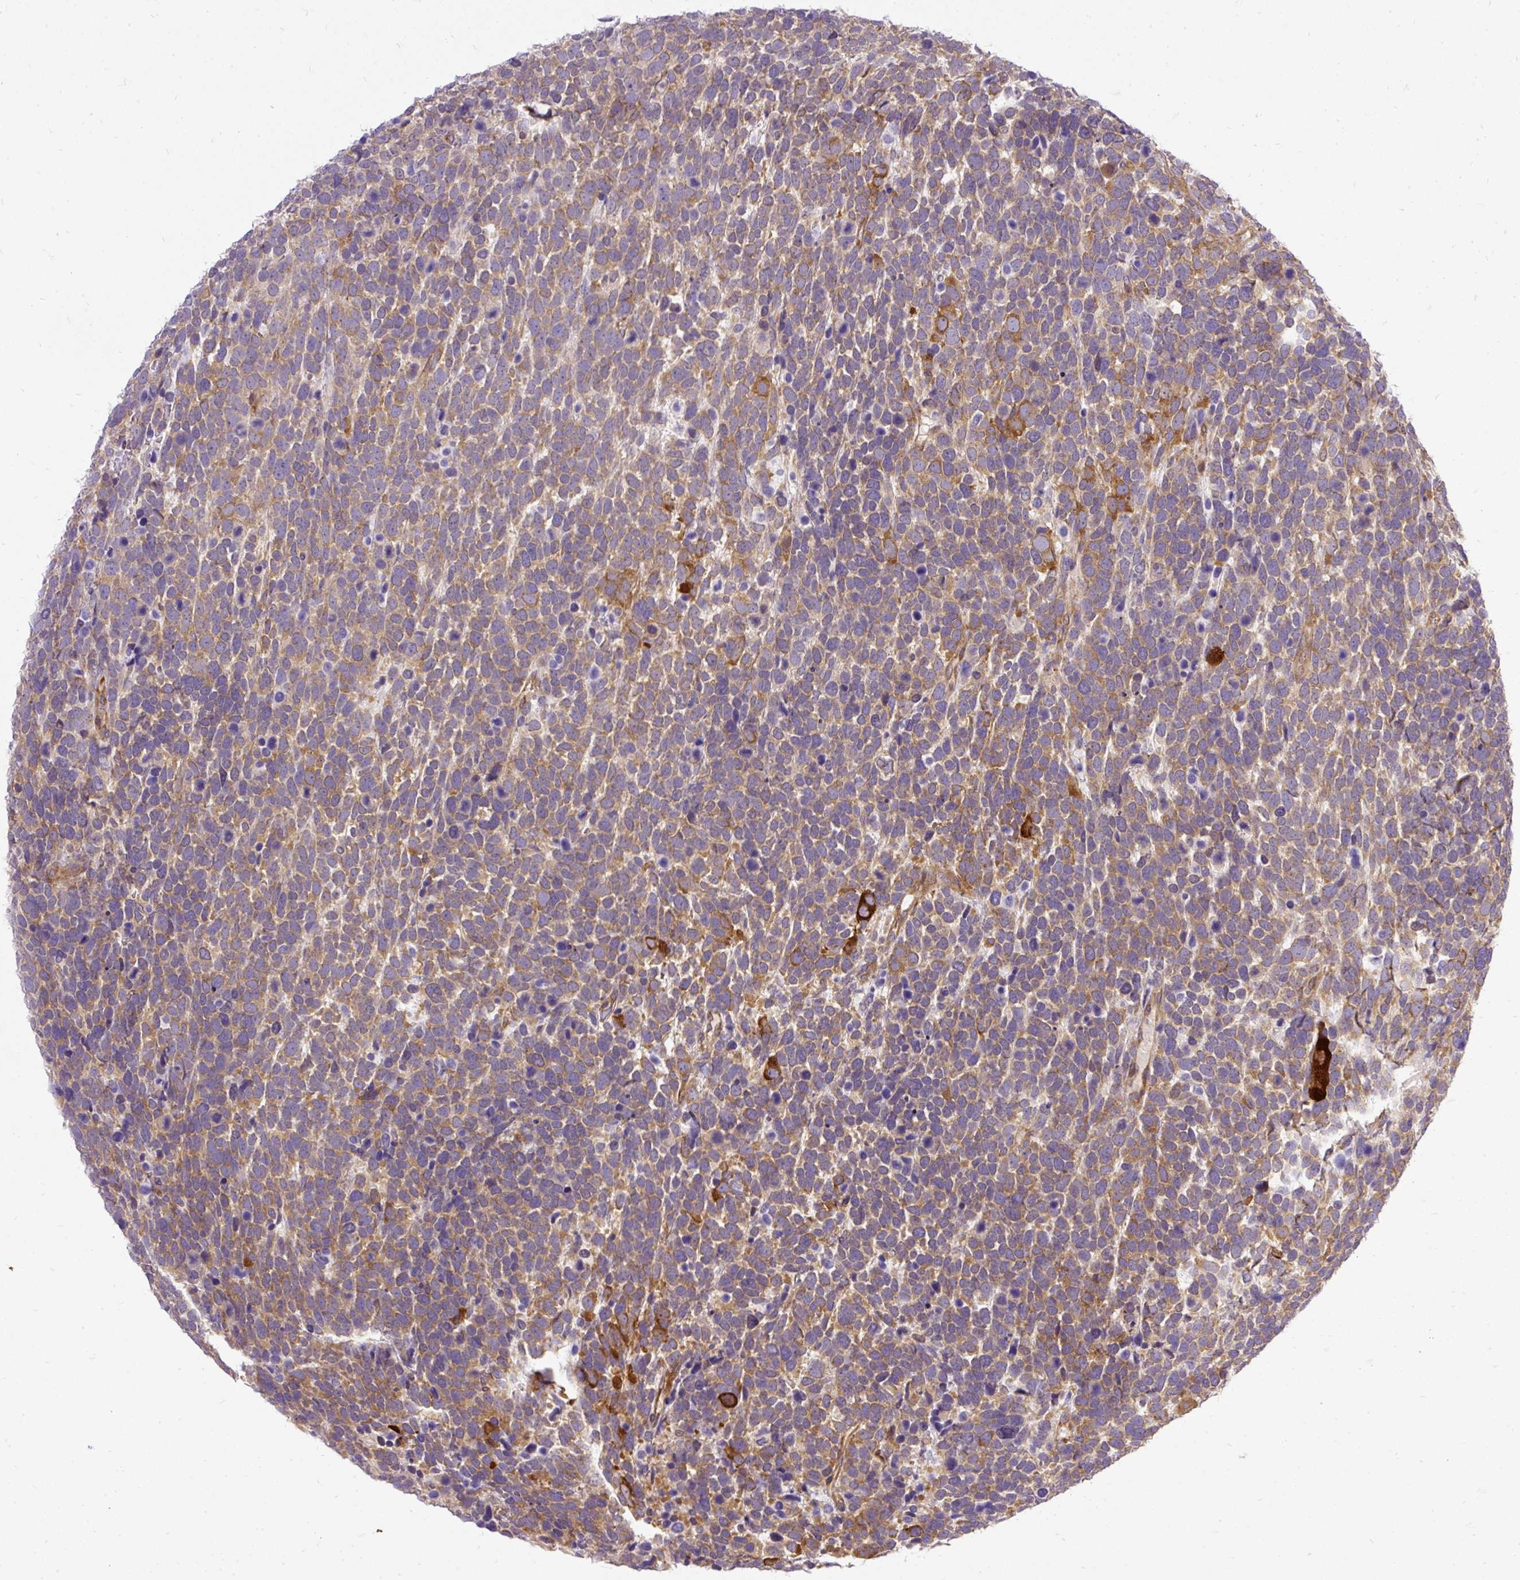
{"staining": {"intensity": "strong", "quantity": "<25%", "location": "cytoplasmic/membranous"}, "tissue": "urothelial cancer", "cell_type": "Tumor cells", "image_type": "cancer", "snomed": [{"axis": "morphology", "description": "Urothelial carcinoma, High grade"}, {"axis": "topography", "description": "Urinary bladder"}], "caption": "DAB immunohistochemical staining of human urothelial carcinoma (high-grade) demonstrates strong cytoplasmic/membranous protein staining in approximately <25% of tumor cells. Ihc stains the protein in brown and the nuclei are stained blue.", "gene": "TRIM17", "patient": {"sex": "female", "age": 82}}